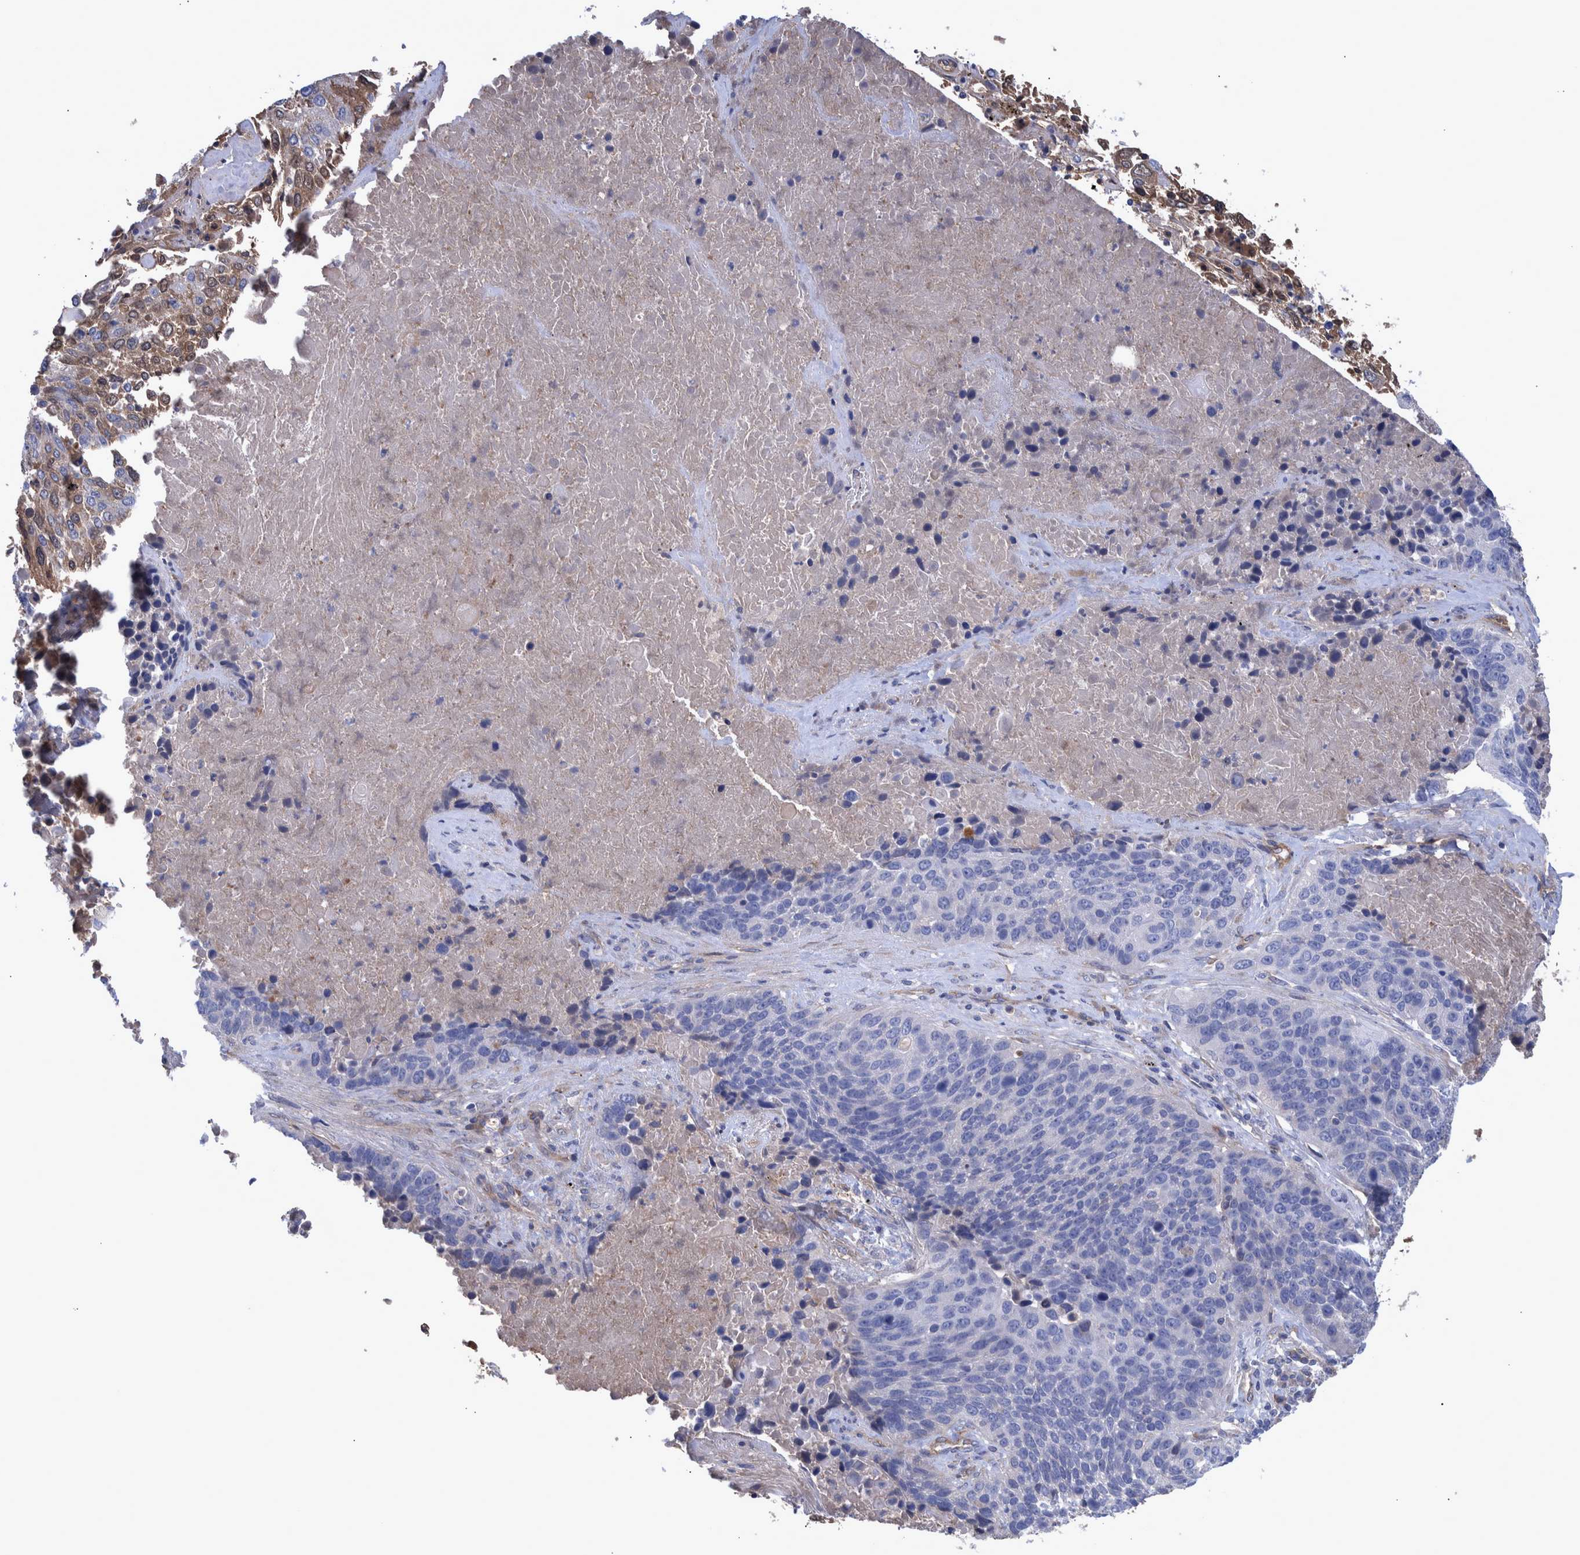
{"staining": {"intensity": "moderate", "quantity": "<25%", "location": "cytoplasmic/membranous"}, "tissue": "lung cancer", "cell_type": "Tumor cells", "image_type": "cancer", "snomed": [{"axis": "morphology", "description": "Squamous cell carcinoma, NOS"}, {"axis": "topography", "description": "Lung"}], "caption": "Brown immunohistochemical staining in lung cancer (squamous cell carcinoma) displays moderate cytoplasmic/membranous positivity in approximately <25% of tumor cells.", "gene": "DLL4", "patient": {"sex": "male", "age": 65}}